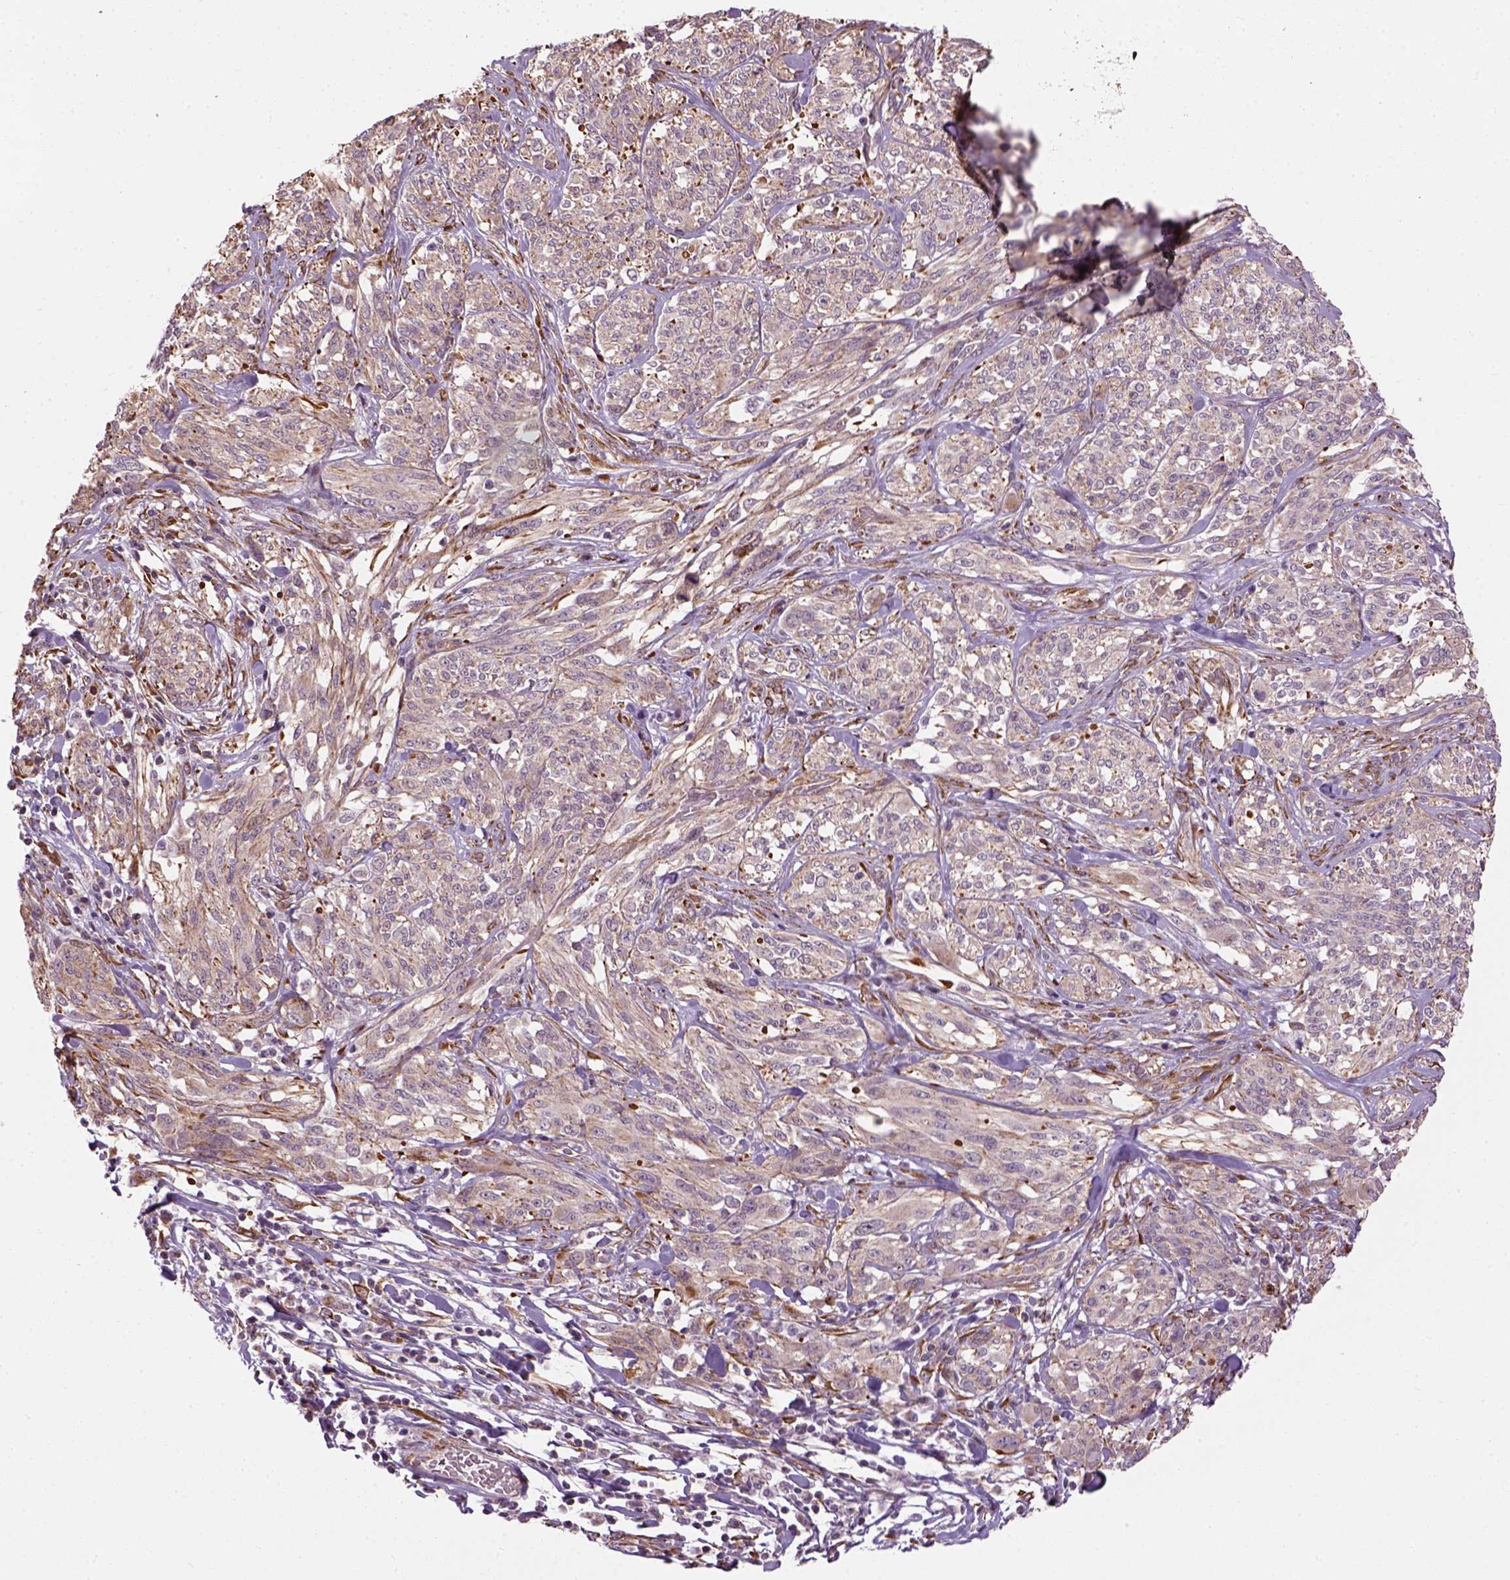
{"staining": {"intensity": "weak", "quantity": ">75%", "location": "cytoplasmic/membranous"}, "tissue": "melanoma", "cell_type": "Tumor cells", "image_type": "cancer", "snomed": [{"axis": "morphology", "description": "Malignant melanoma, NOS"}, {"axis": "topography", "description": "Skin"}], "caption": "Melanoma was stained to show a protein in brown. There is low levels of weak cytoplasmic/membranous staining in approximately >75% of tumor cells.", "gene": "XK", "patient": {"sex": "female", "age": 91}}